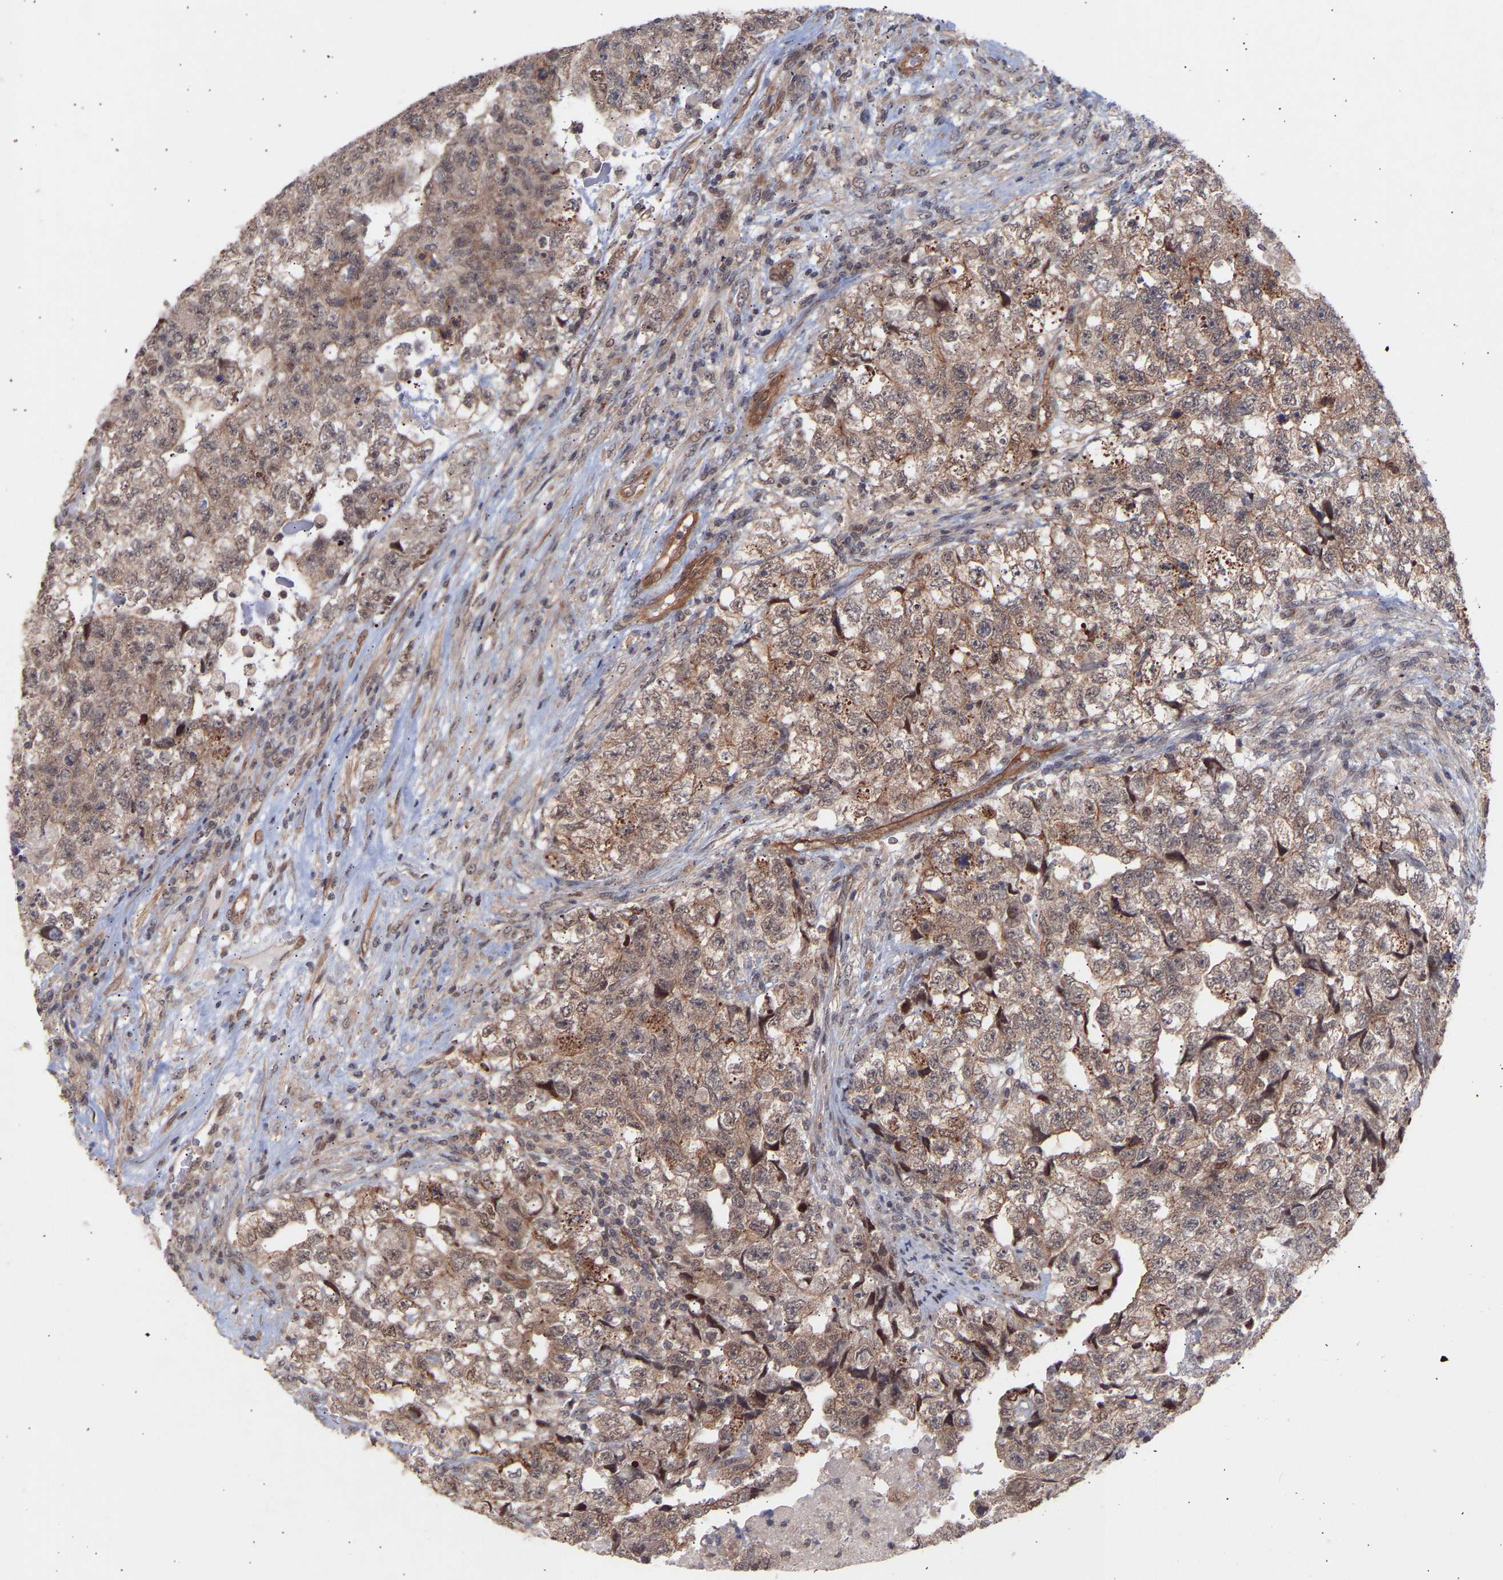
{"staining": {"intensity": "weak", "quantity": ">75%", "location": "cytoplasmic/membranous,nuclear"}, "tissue": "testis cancer", "cell_type": "Tumor cells", "image_type": "cancer", "snomed": [{"axis": "morphology", "description": "Carcinoma, Embryonal, NOS"}, {"axis": "topography", "description": "Testis"}], "caption": "IHC histopathology image of embryonal carcinoma (testis) stained for a protein (brown), which demonstrates low levels of weak cytoplasmic/membranous and nuclear expression in about >75% of tumor cells.", "gene": "PDLIM5", "patient": {"sex": "male", "age": 36}}